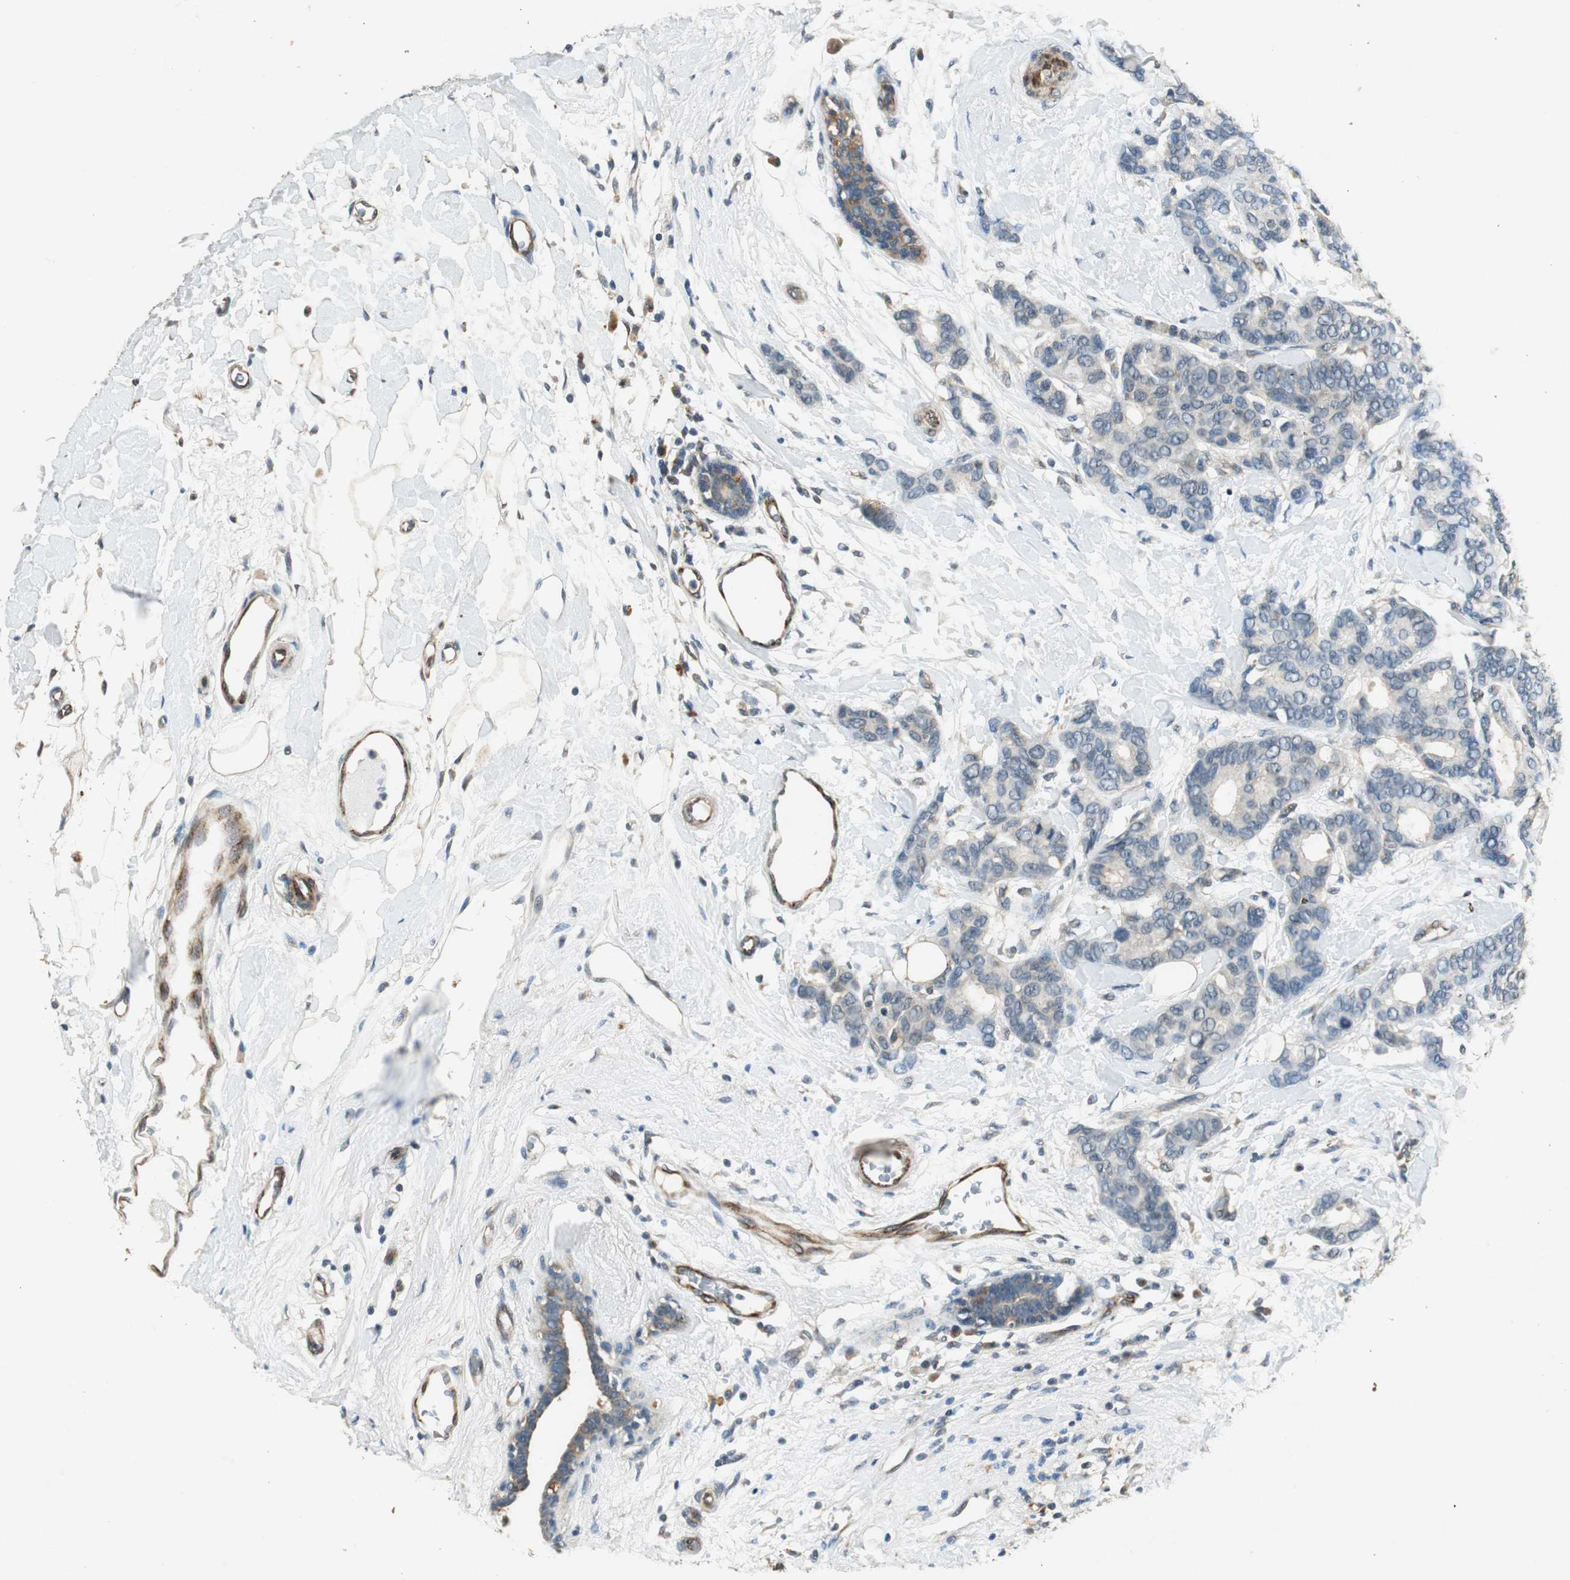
{"staining": {"intensity": "weak", "quantity": "25%-75%", "location": "cytoplasmic/membranous"}, "tissue": "breast cancer", "cell_type": "Tumor cells", "image_type": "cancer", "snomed": [{"axis": "morphology", "description": "Duct carcinoma"}, {"axis": "topography", "description": "Breast"}], "caption": "Infiltrating ductal carcinoma (breast) tissue displays weak cytoplasmic/membranous positivity in about 25%-75% of tumor cells, visualized by immunohistochemistry.", "gene": "PSMB4", "patient": {"sex": "female", "age": 87}}